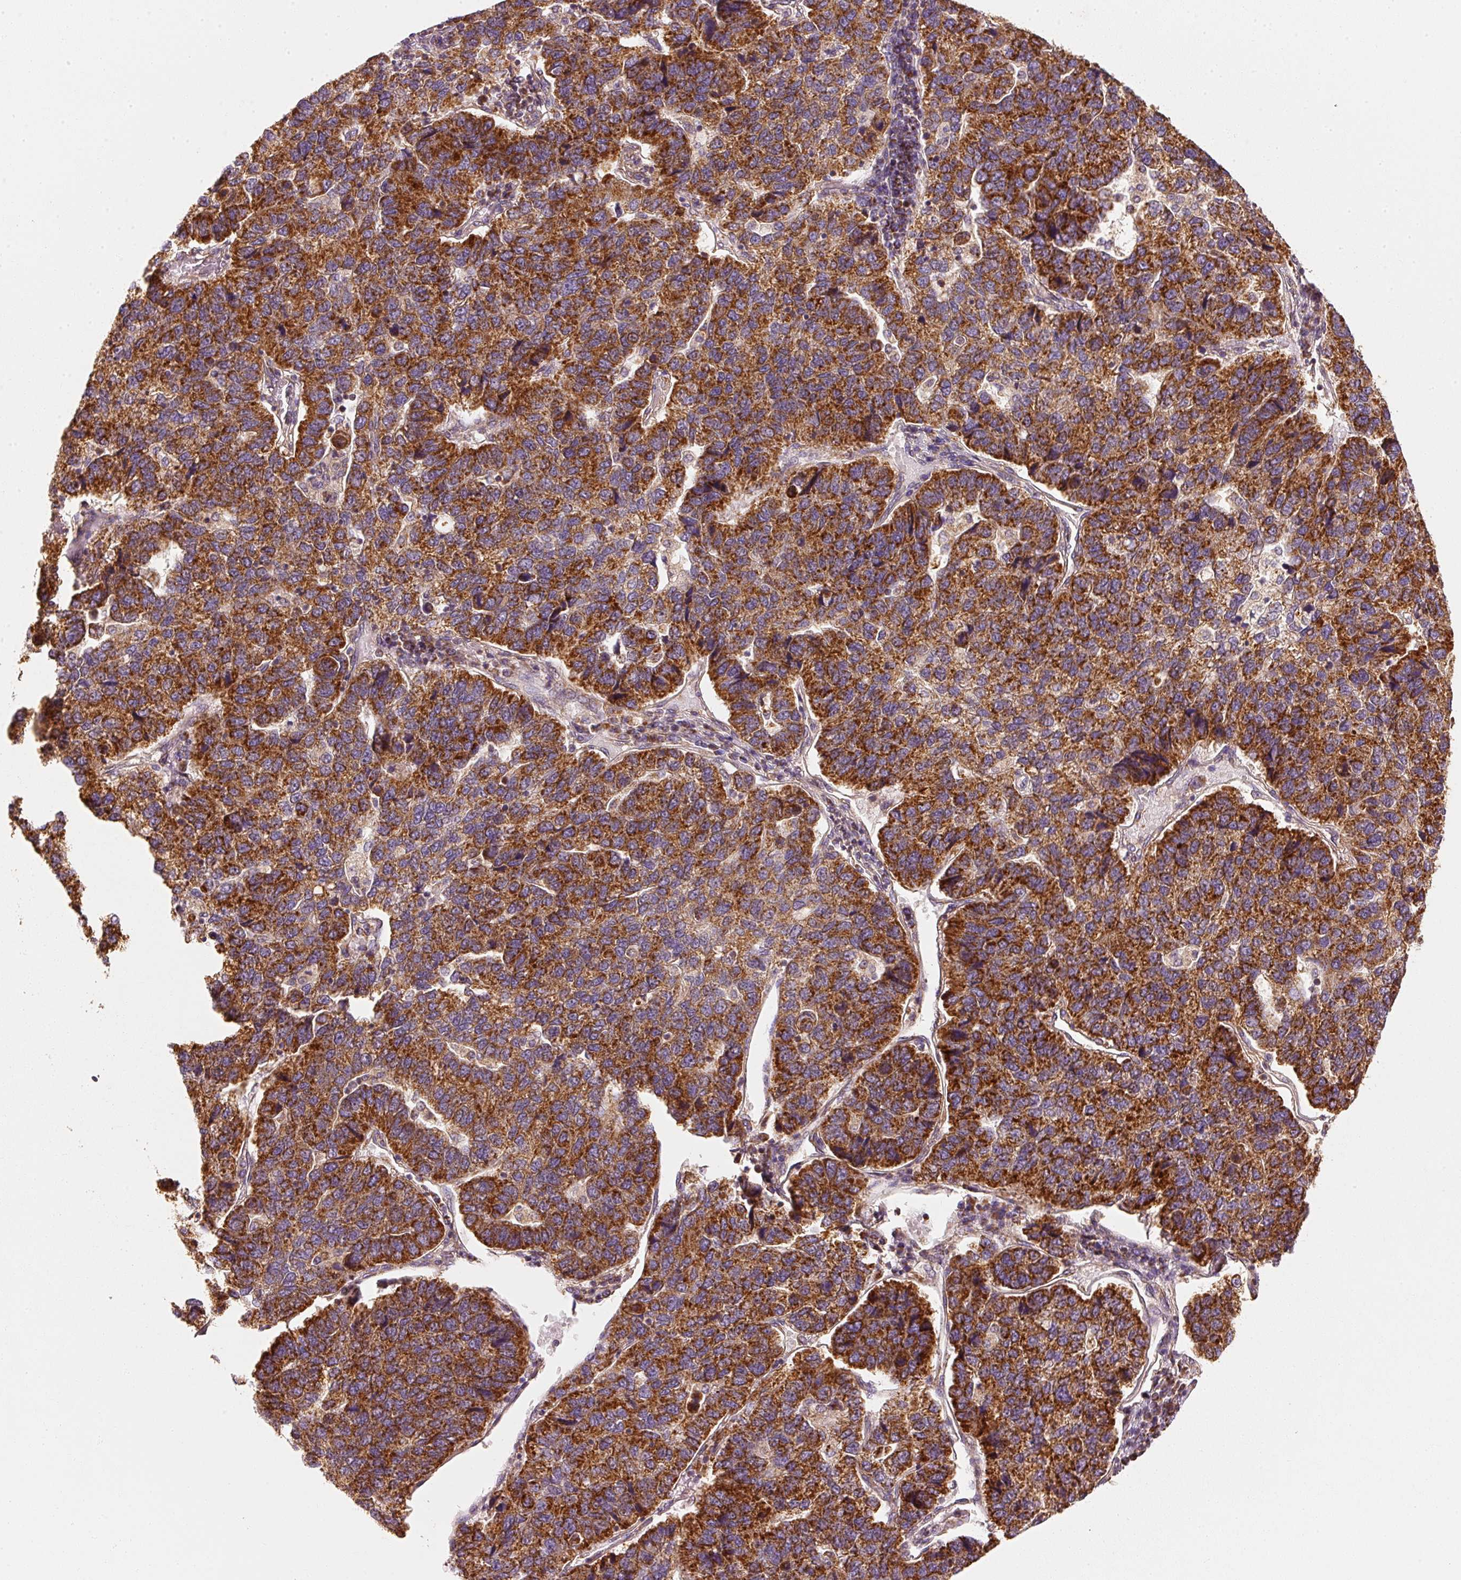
{"staining": {"intensity": "strong", "quantity": ">75%", "location": "cytoplasmic/membranous"}, "tissue": "pancreatic cancer", "cell_type": "Tumor cells", "image_type": "cancer", "snomed": [{"axis": "morphology", "description": "Adenocarcinoma, NOS"}, {"axis": "topography", "description": "Pancreas"}], "caption": "Adenocarcinoma (pancreatic) stained for a protein (brown) reveals strong cytoplasmic/membranous positive staining in approximately >75% of tumor cells.", "gene": "TOMM40", "patient": {"sex": "female", "age": 61}}